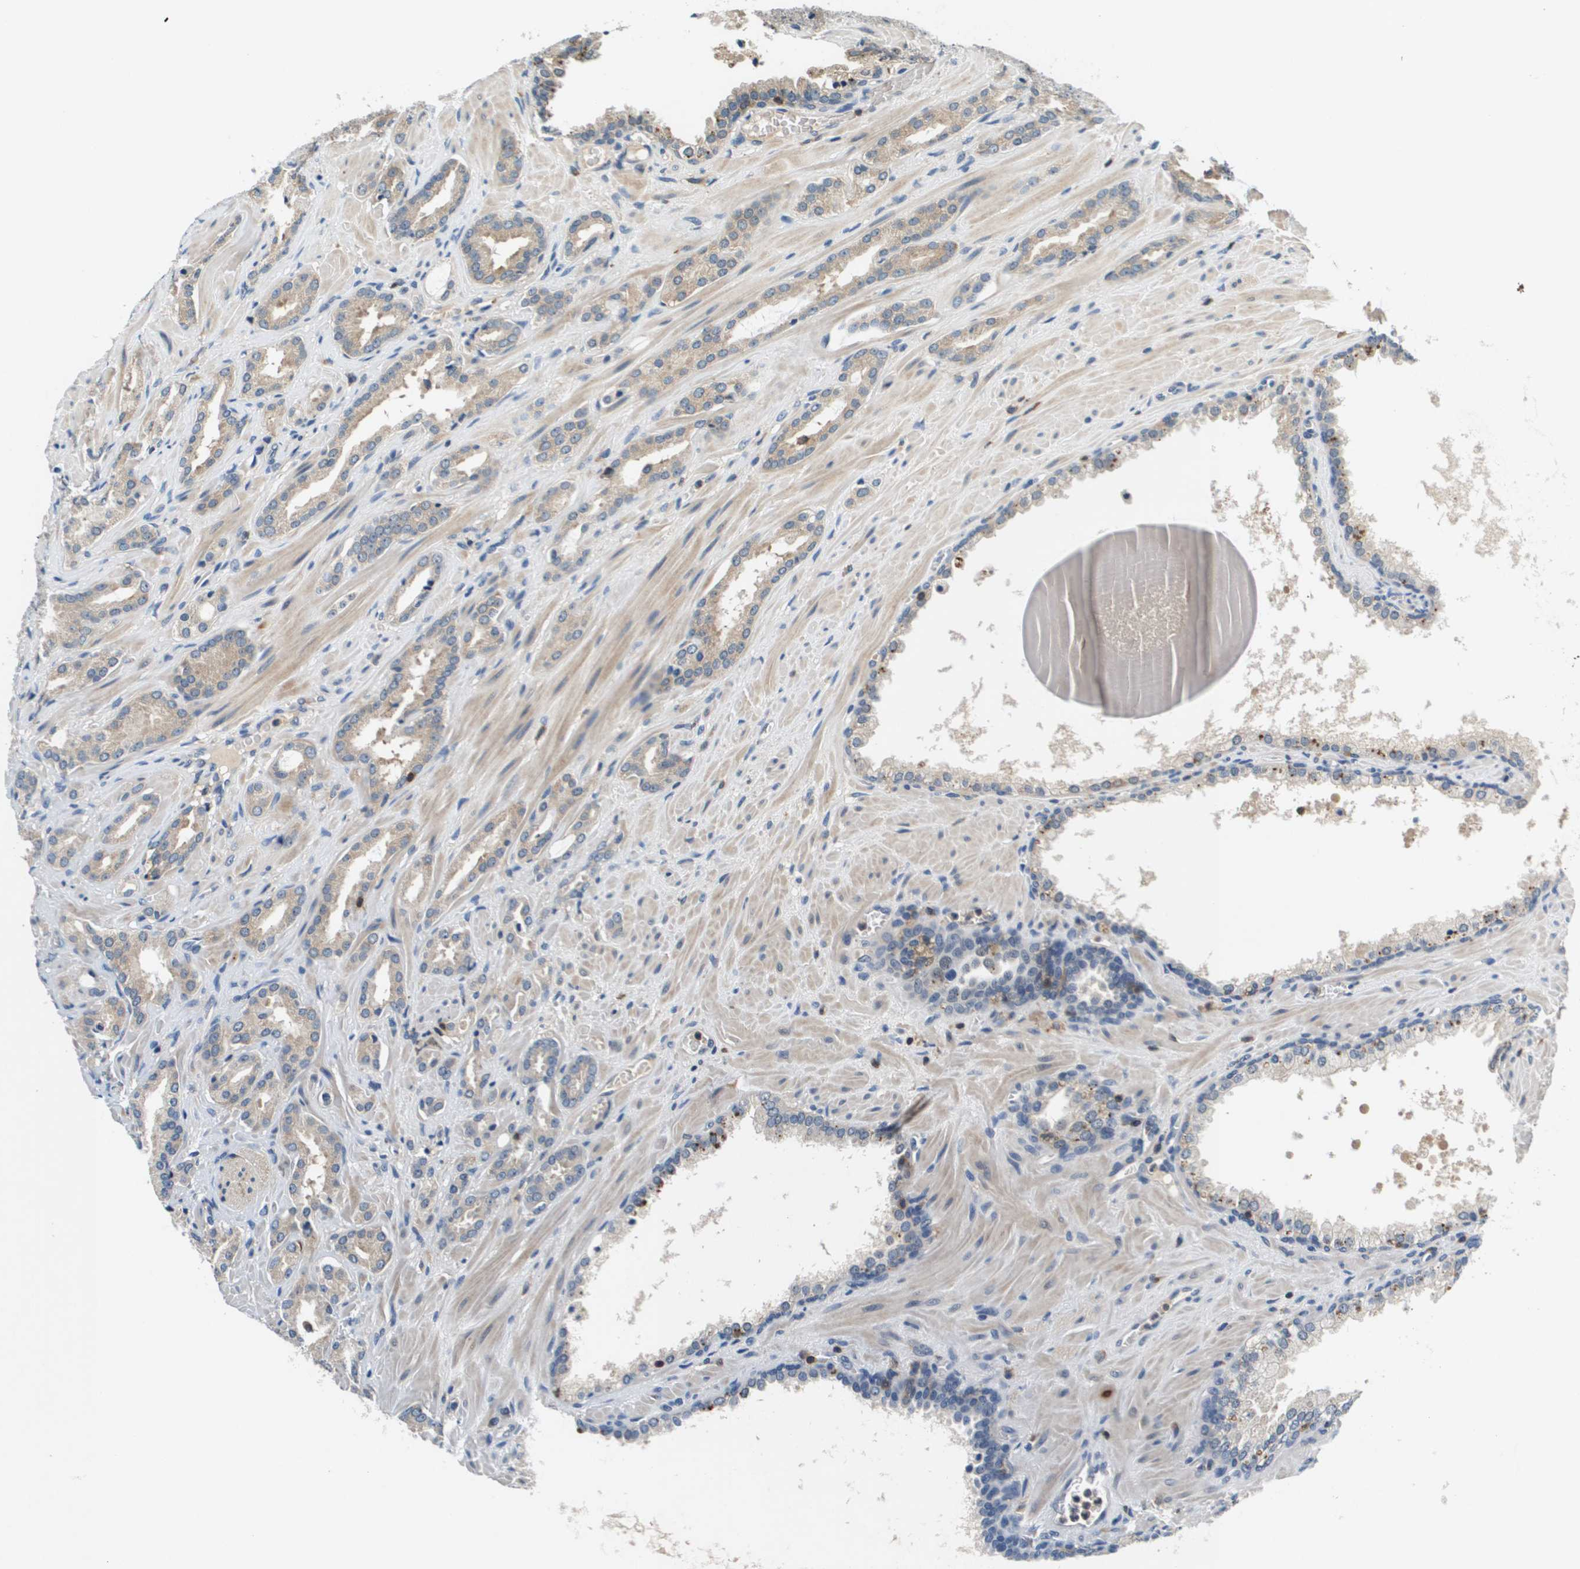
{"staining": {"intensity": "weak", "quantity": ">75%", "location": "cytoplasmic/membranous"}, "tissue": "prostate cancer", "cell_type": "Tumor cells", "image_type": "cancer", "snomed": [{"axis": "morphology", "description": "Adenocarcinoma, High grade"}, {"axis": "topography", "description": "Prostate"}], "caption": "Immunohistochemical staining of prostate cancer demonstrates weak cytoplasmic/membranous protein expression in about >75% of tumor cells.", "gene": "KCNQ5", "patient": {"sex": "male", "age": 64}}